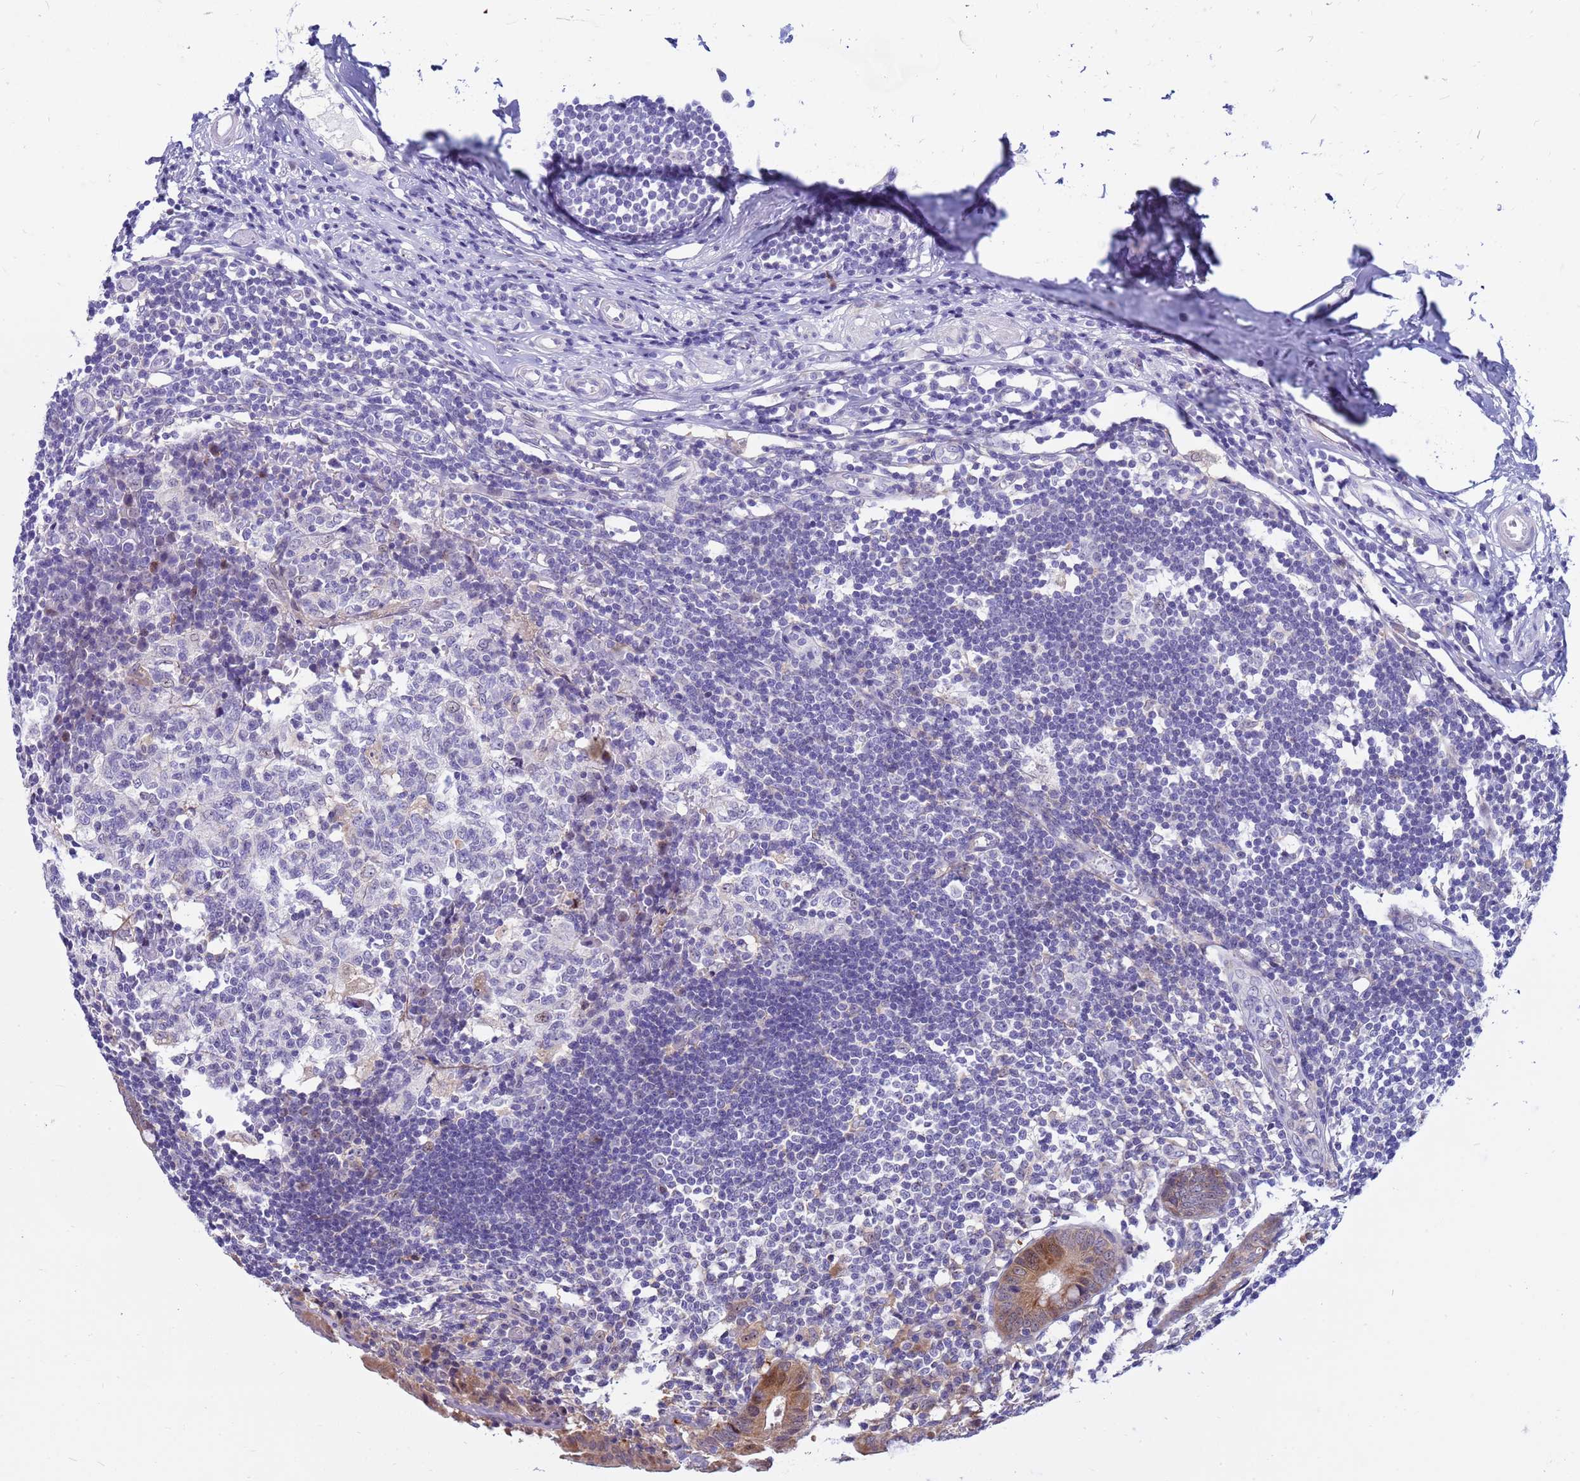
{"staining": {"intensity": "moderate", "quantity": ">75%", "location": "cytoplasmic/membranous"}, "tissue": "appendix", "cell_type": "Glandular cells", "image_type": "normal", "snomed": [{"axis": "morphology", "description": "Normal tissue, NOS"}, {"axis": "topography", "description": "Appendix"}], "caption": "DAB immunohistochemical staining of benign human appendix demonstrates moderate cytoplasmic/membranous protein expression in about >75% of glandular cells.", "gene": "LRATD1", "patient": {"sex": "female", "age": 54}}